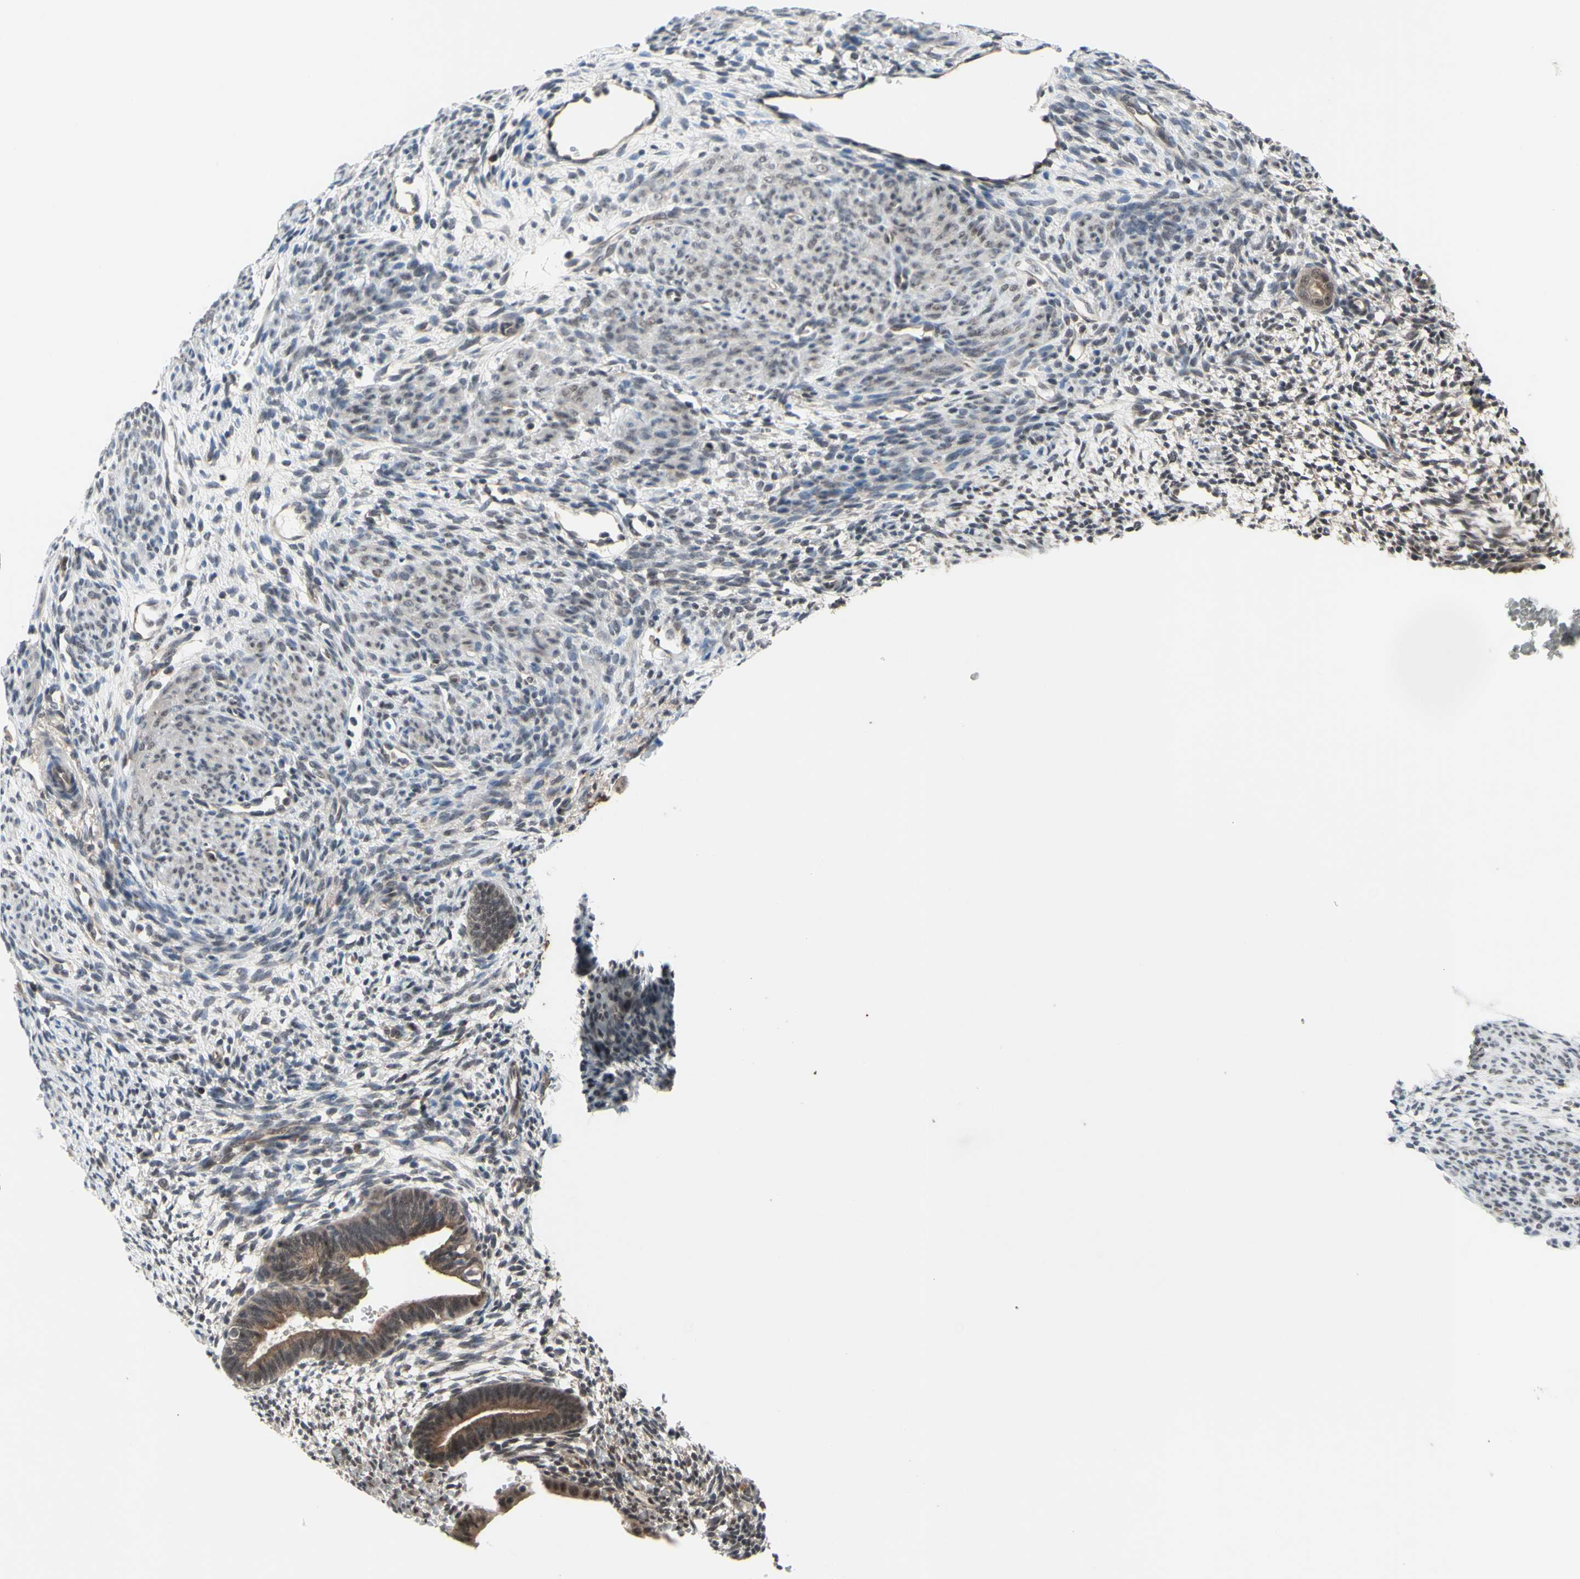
{"staining": {"intensity": "negative", "quantity": "none", "location": "none"}, "tissue": "endometrium", "cell_type": "Cells in endometrial stroma", "image_type": "normal", "snomed": [{"axis": "morphology", "description": "Normal tissue, NOS"}, {"axis": "morphology", "description": "Atrophy, NOS"}, {"axis": "topography", "description": "Uterus"}, {"axis": "topography", "description": "Endometrium"}], "caption": "Endometrium was stained to show a protein in brown. There is no significant positivity in cells in endometrial stroma. The staining was performed using DAB (3,3'-diaminobenzidine) to visualize the protein expression in brown, while the nuclei were stained in blue with hematoxylin (Magnification: 20x).", "gene": "TRDMT1", "patient": {"sex": "female", "age": 68}}